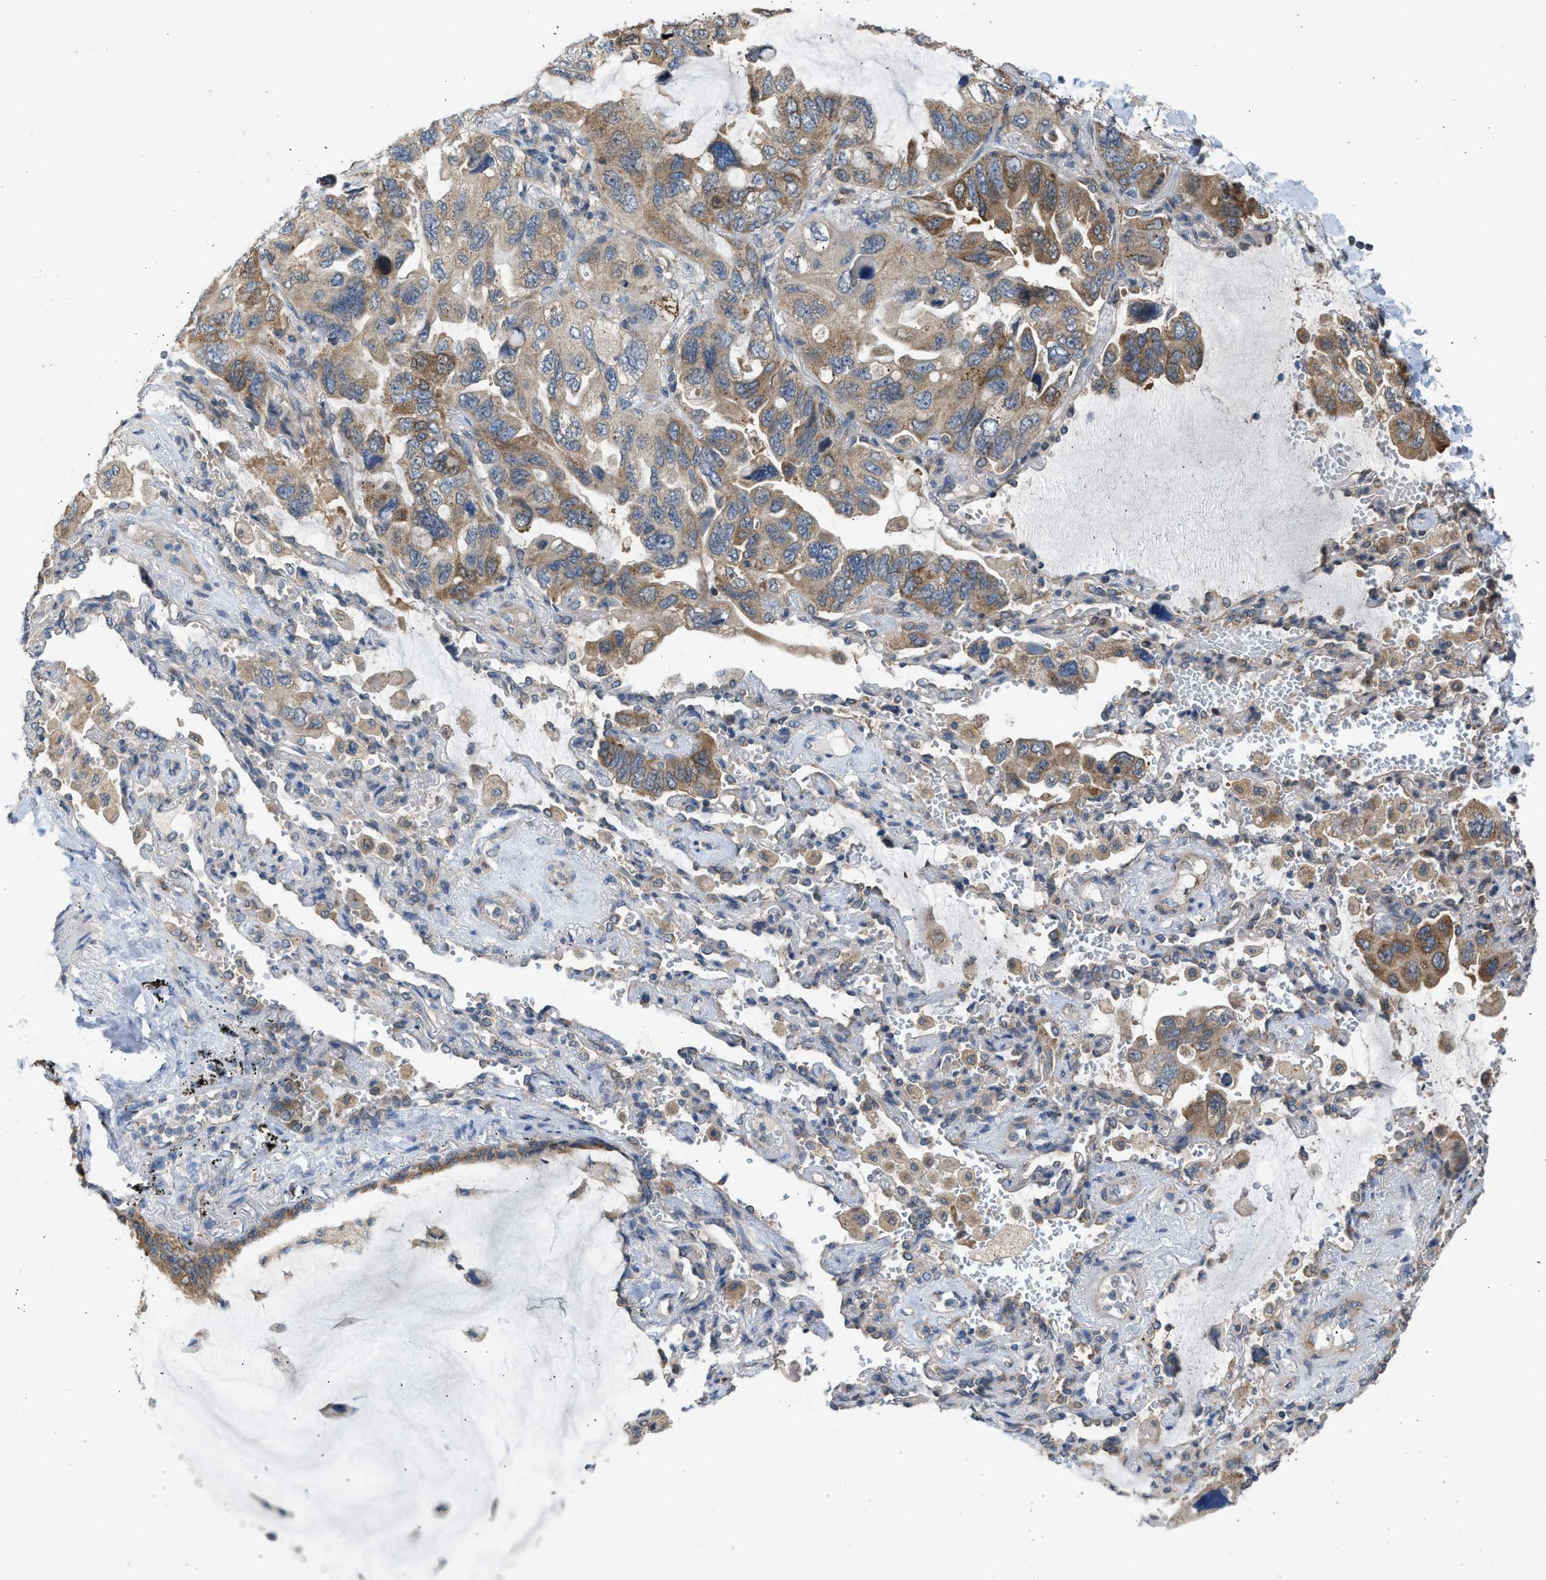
{"staining": {"intensity": "moderate", "quantity": ">75%", "location": "cytoplasmic/membranous"}, "tissue": "lung cancer", "cell_type": "Tumor cells", "image_type": "cancer", "snomed": [{"axis": "morphology", "description": "Squamous cell carcinoma, NOS"}, {"axis": "topography", "description": "Lung"}], "caption": "The immunohistochemical stain labels moderate cytoplasmic/membranous expression in tumor cells of lung squamous cell carcinoma tissue.", "gene": "CYP1A1", "patient": {"sex": "female", "age": 73}}